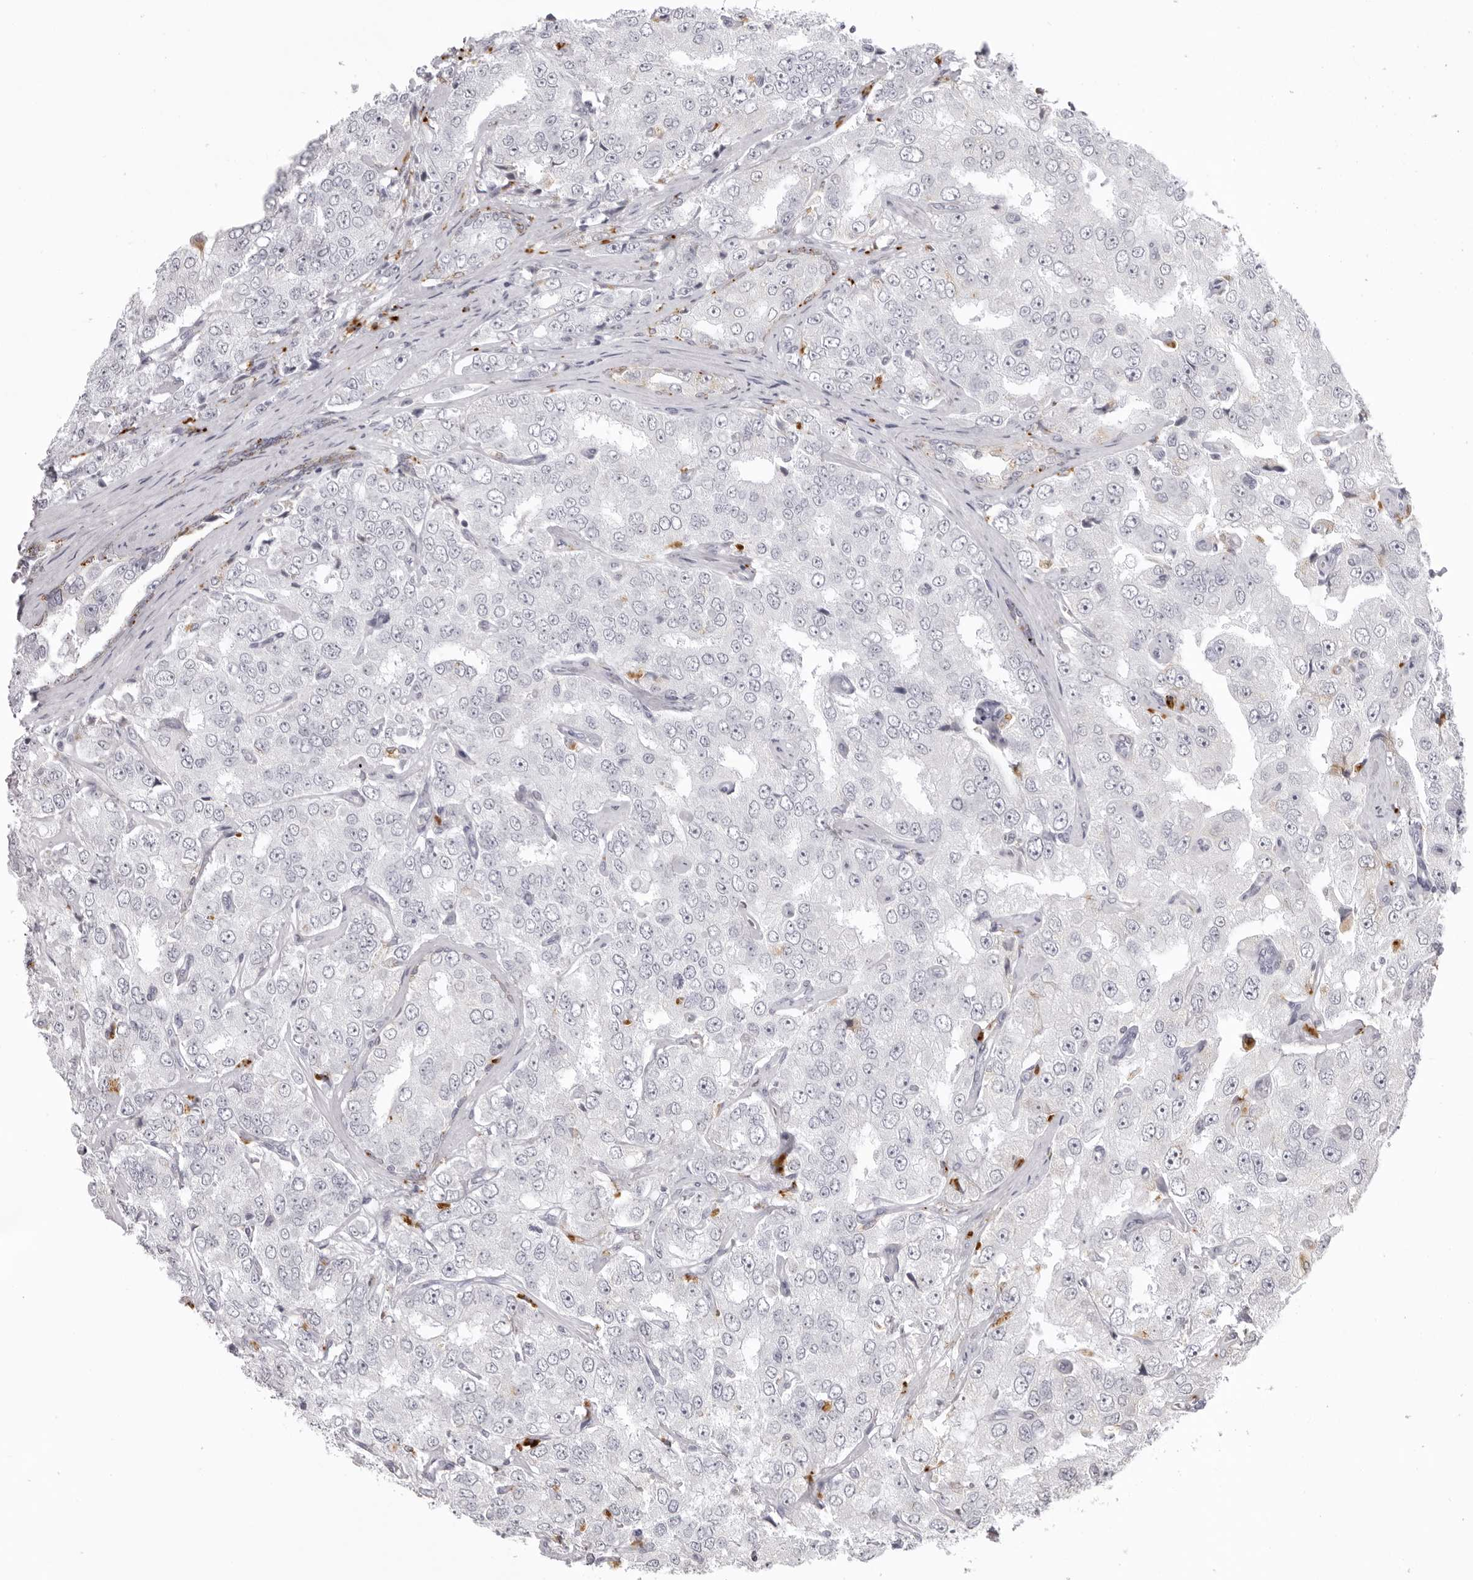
{"staining": {"intensity": "negative", "quantity": "none", "location": "none"}, "tissue": "prostate cancer", "cell_type": "Tumor cells", "image_type": "cancer", "snomed": [{"axis": "morphology", "description": "Adenocarcinoma, High grade"}, {"axis": "topography", "description": "Prostate"}], "caption": "An immunohistochemistry (IHC) histopathology image of prostate high-grade adenocarcinoma is shown. There is no staining in tumor cells of prostate high-grade adenocarcinoma.", "gene": "IL25", "patient": {"sex": "male", "age": 58}}